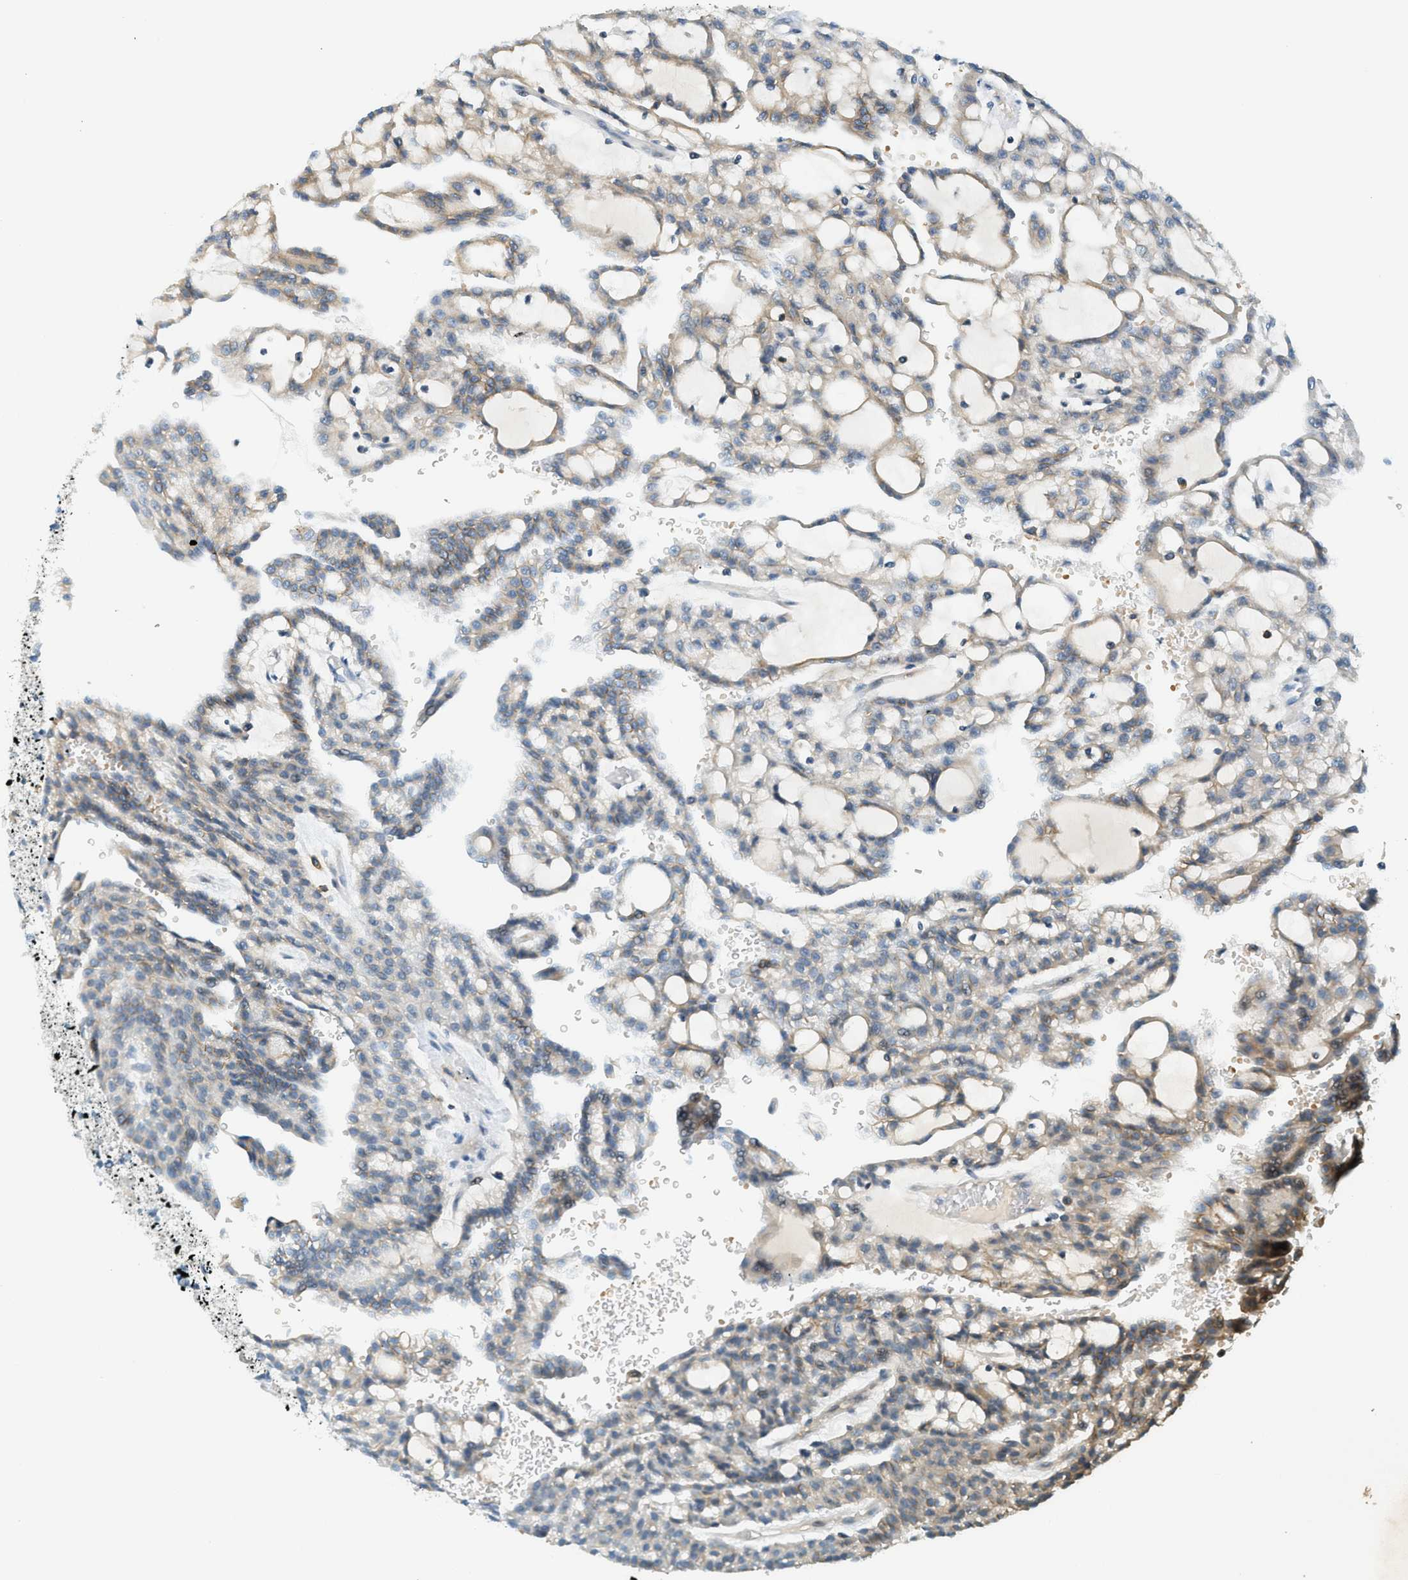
{"staining": {"intensity": "moderate", "quantity": "25%-75%", "location": "cytoplasmic/membranous"}, "tissue": "renal cancer", "cell_type": "Tumor cells", "image_type": "cancer", "snomed": [{"axis": "morphology", "description": "Adenocarcinoma, NOS"}, {"axis": "topography", "description": "Kidney"}], "caption": "Immunohistochemistry image of neoplastic tissue: renal adenocarcinoma stained using immunohistochemistry exhibits medium levels of moderate protein expression localized specifically in the cytoplasmic/membranous of tumor cells, appearing as a cytoplasmic/membranous brown color.", "gene": "SEMA4D", "patient": {"sex": "male", "age": 63}}